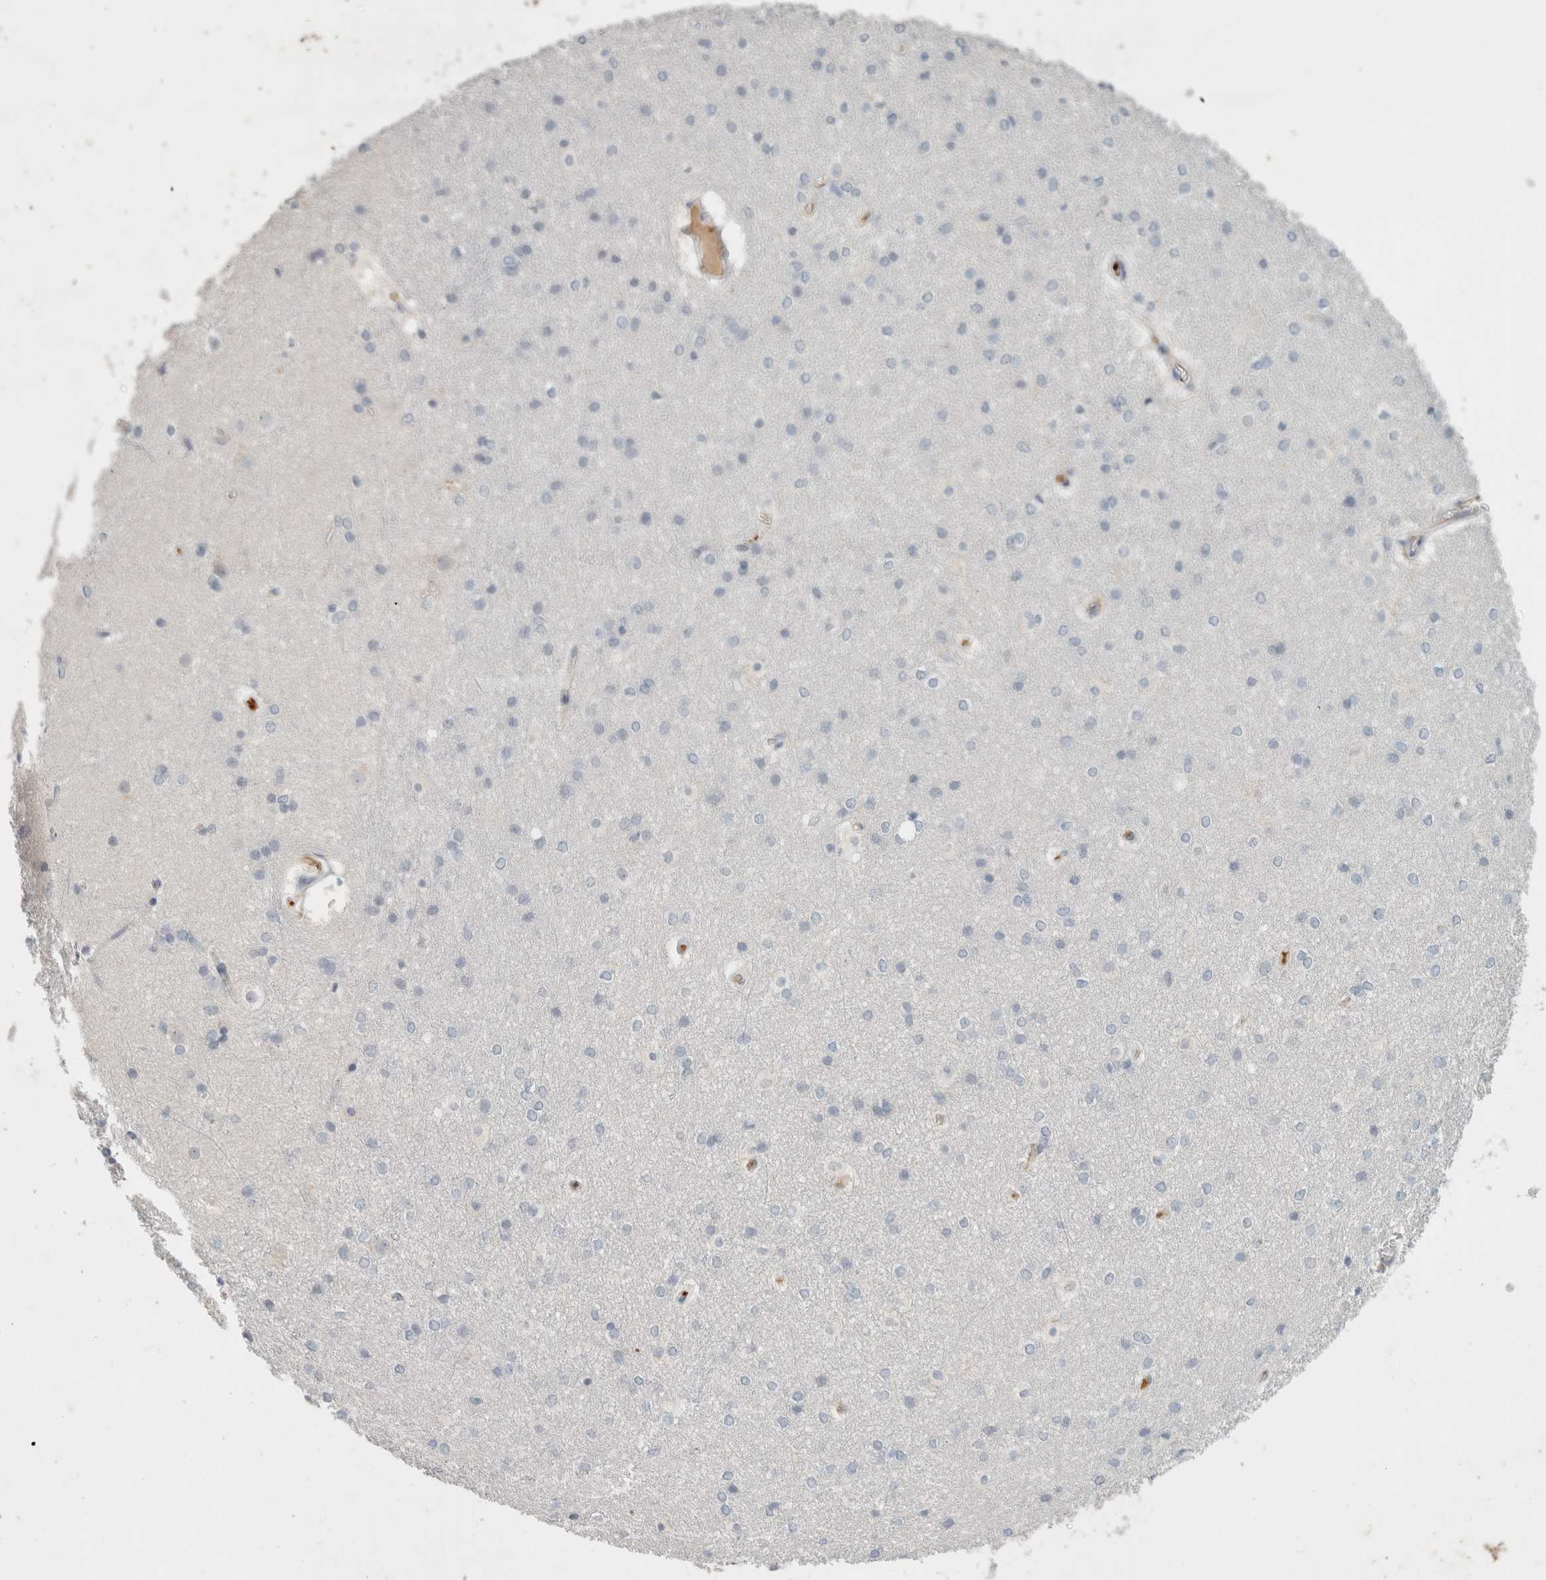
{"staining": {"intensity": "moderate", "quantity": "<25%", "location": "cytoplasmic/membranous"}, "tissue": "caudate", "cell_type": "Glial cells", "image_type": "normal", "snomed": [{"axis": "morphology", "description": "Normal tissue, NOS"}, {"axis": "topography", "description": "Lateral ventricle wall"}], "caption": "Protein staining by immunohistochemistry exhibits moderate cytoplasmic/membranous positivity in about <25% of glial cells in benign caudate.", "gene": "CD36", "patient": {"sex": "female", "age": 19}}